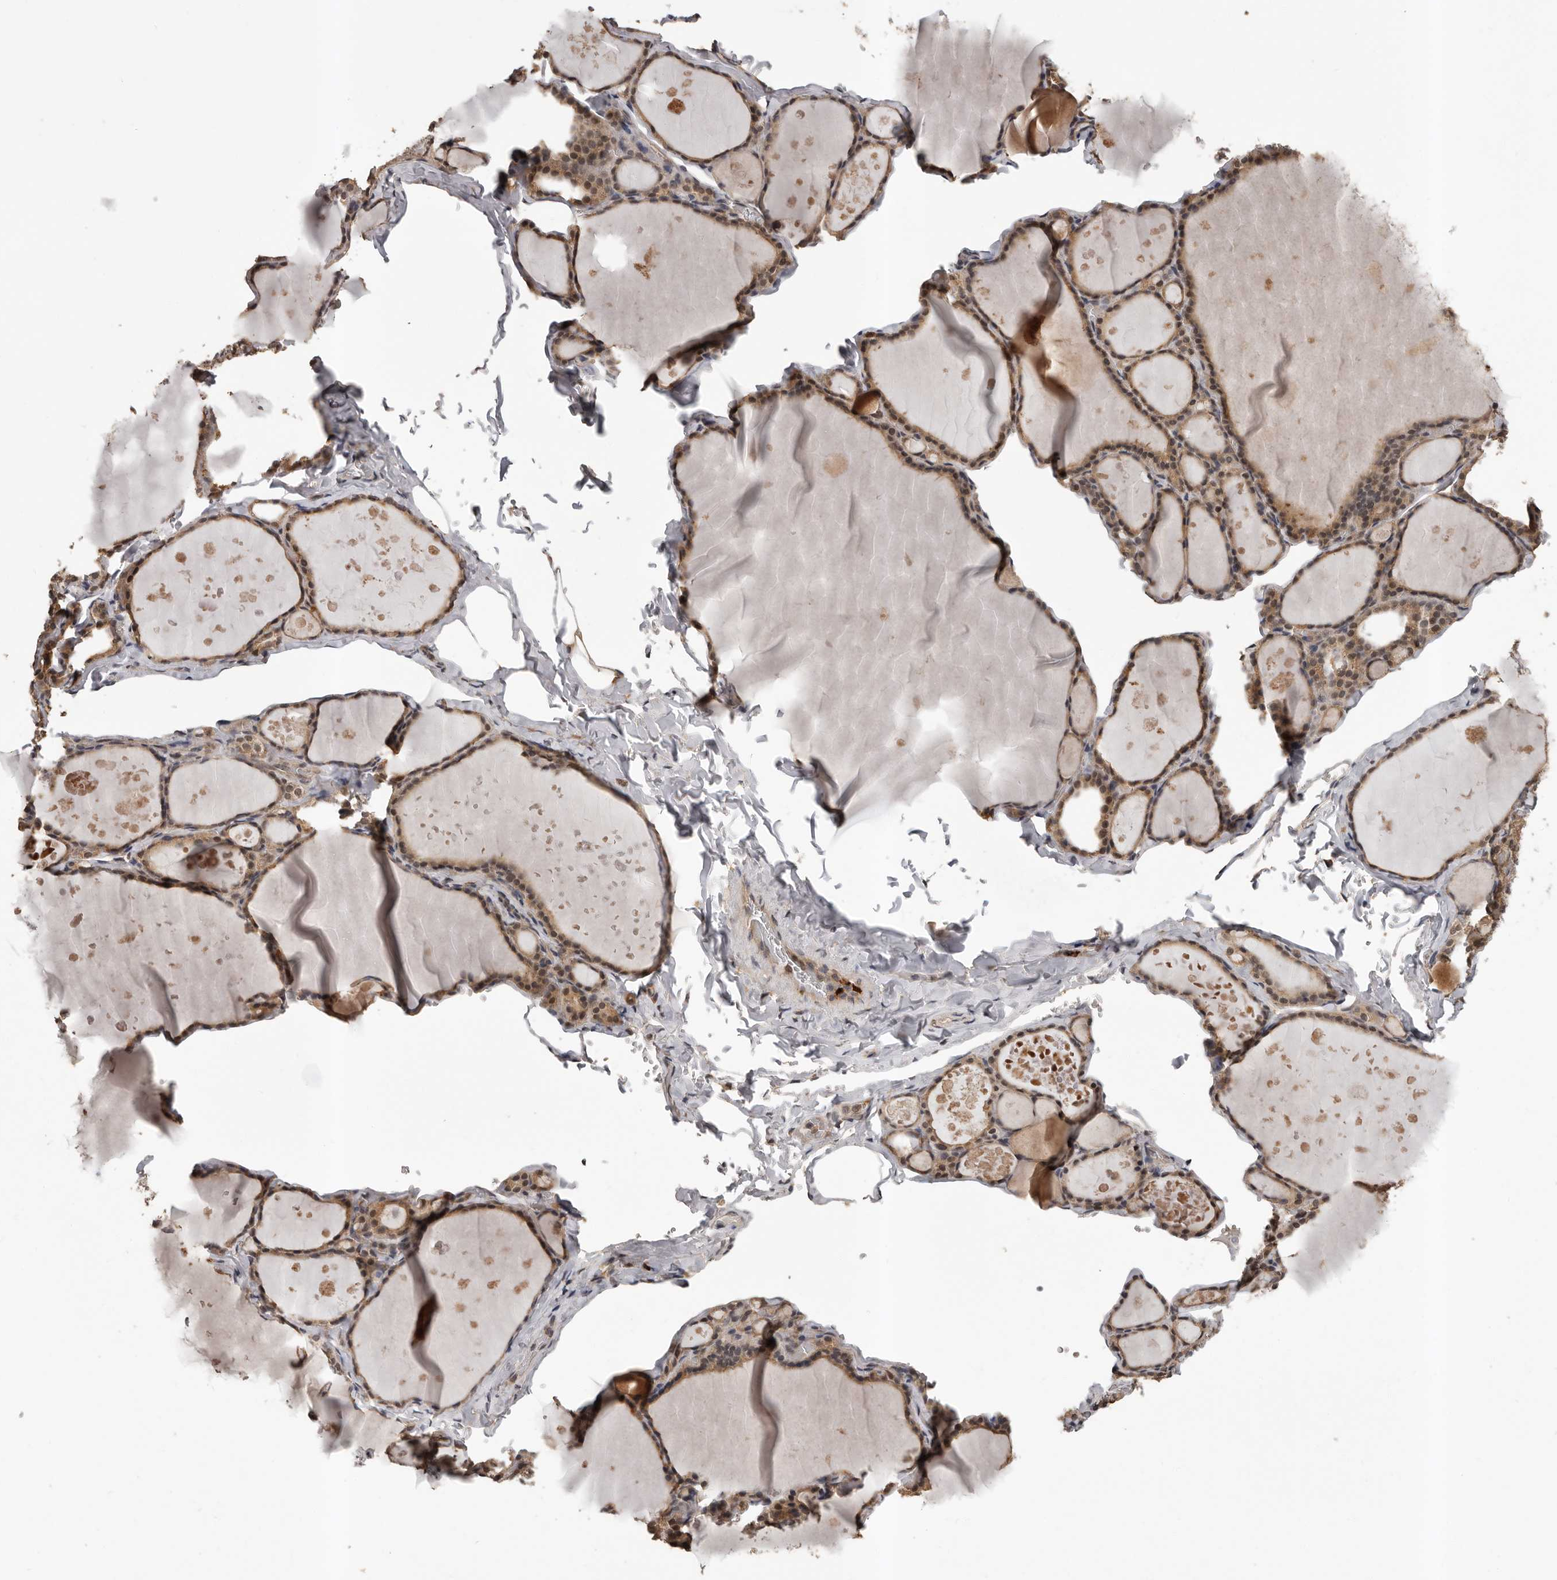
{"staining": {"intensity": "moderate", "quantity": ">75%", "location": "cytoplasmic/membranous"}, "tissue": "thyroid gland", "cell_type": "Glandular cells", "image_type": "normal", "snomed": [{"axis": "morphology", "description": "Normal tissue, NOS"}, {"axis": "topography", "description": "Thyroid gland"}], "caption": "Moderate cytoplasmic/membranous expression for a protein is identified in about >75% of glandular cells of benign thyroid gland using immunohistochemistry.", "gene": "VPS37A", "patient": {"sex": "male", "age": 56}}